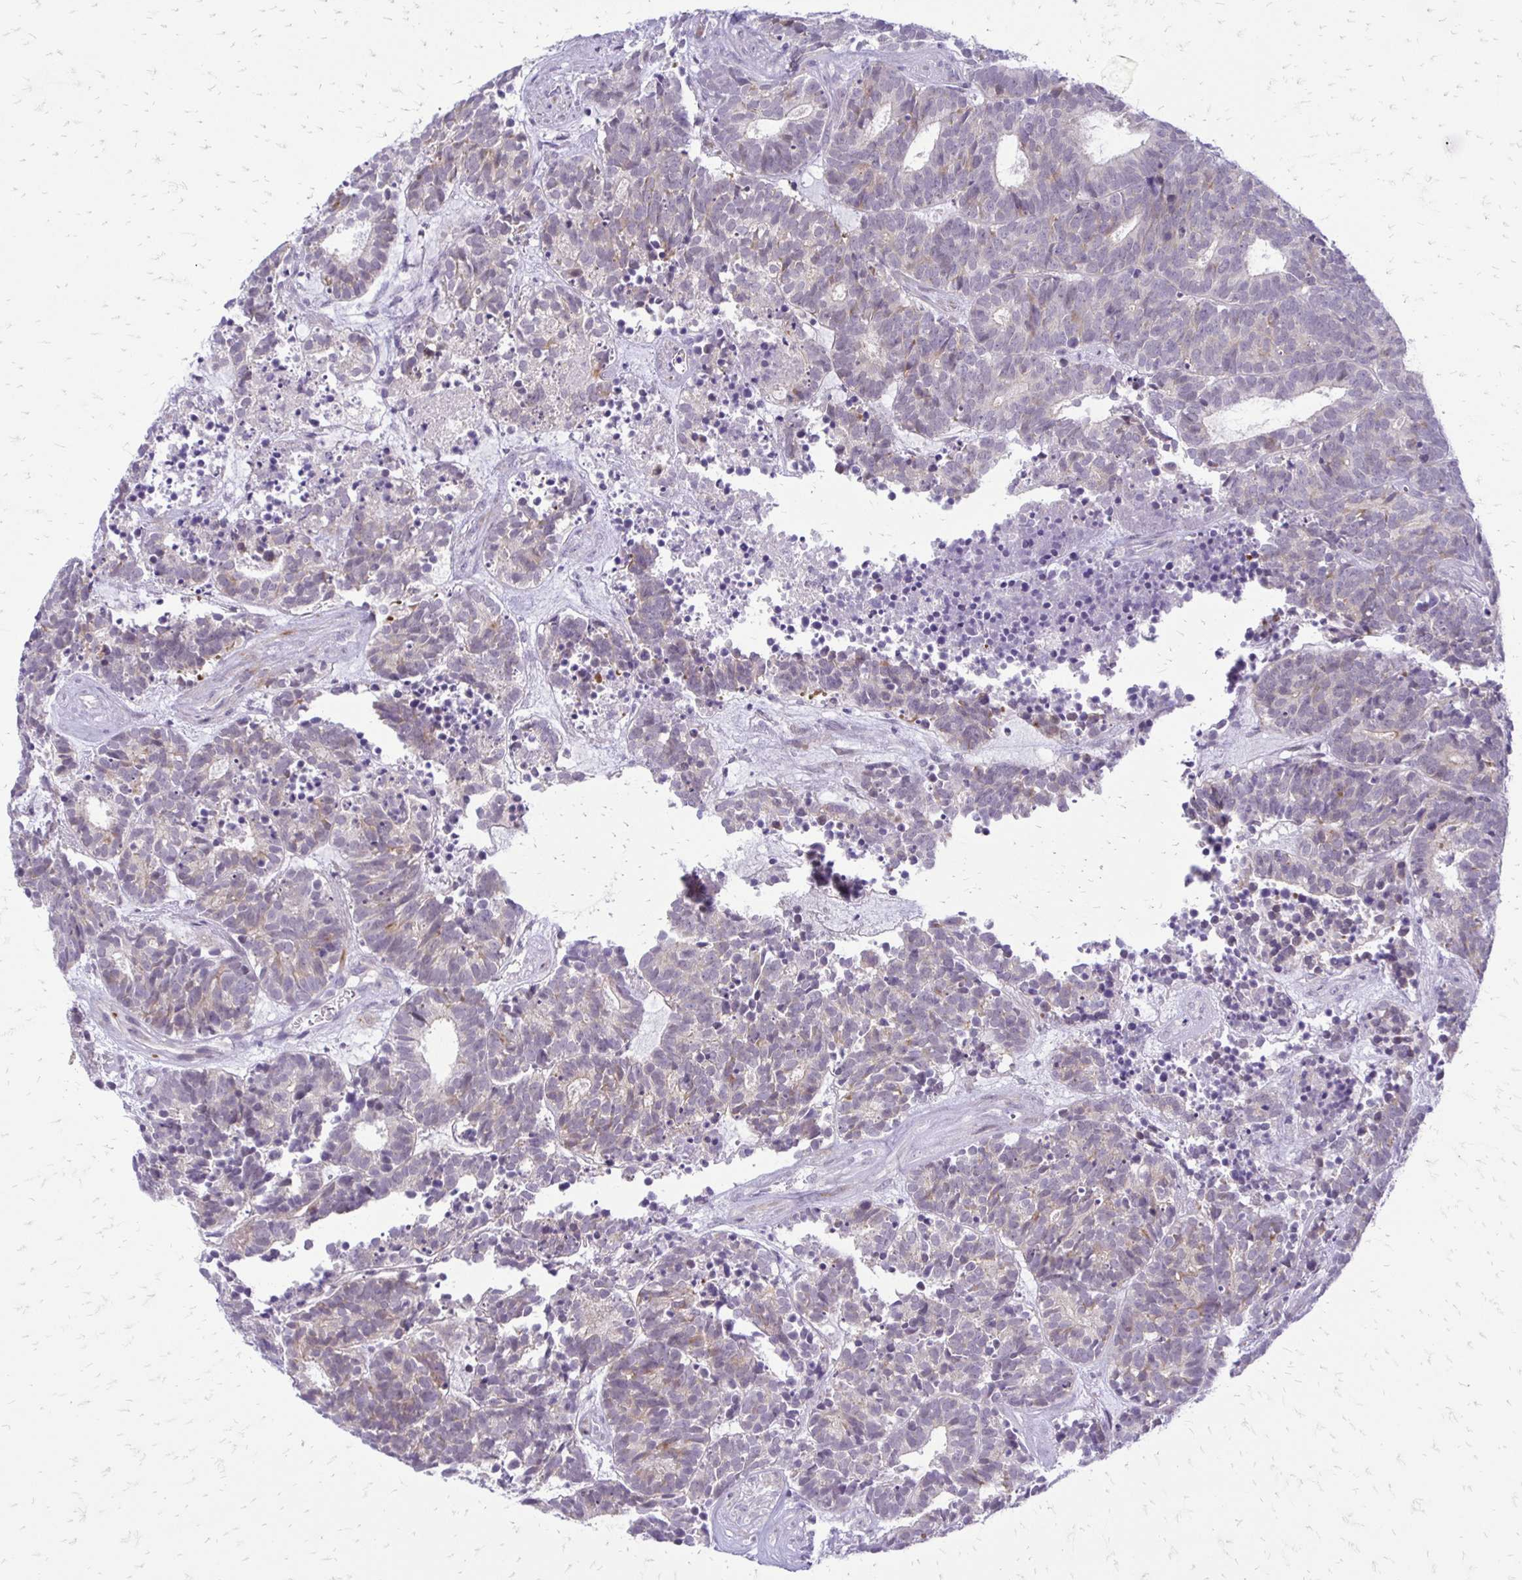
{"staining": {"intensity": "weak", "quantity": "<25%", "location": "cytoplasmic/membranous"}, "tissue": "head and neck cancer", "cell_type": "Tumor cells", "image_type": "cancer", "snomed": [{"axis": "morphology", "description": "Adenocarcinoma, NOS"}, {"axis": "topography", "description": "Head-Neck"}], "caption": "The immunohistochemistry image has no significant positivity in tumor cells of adenocarcinoma (head and neck) tissue.", "gene": "EPYC", "patient": {"sex": "female", "age": 81}}